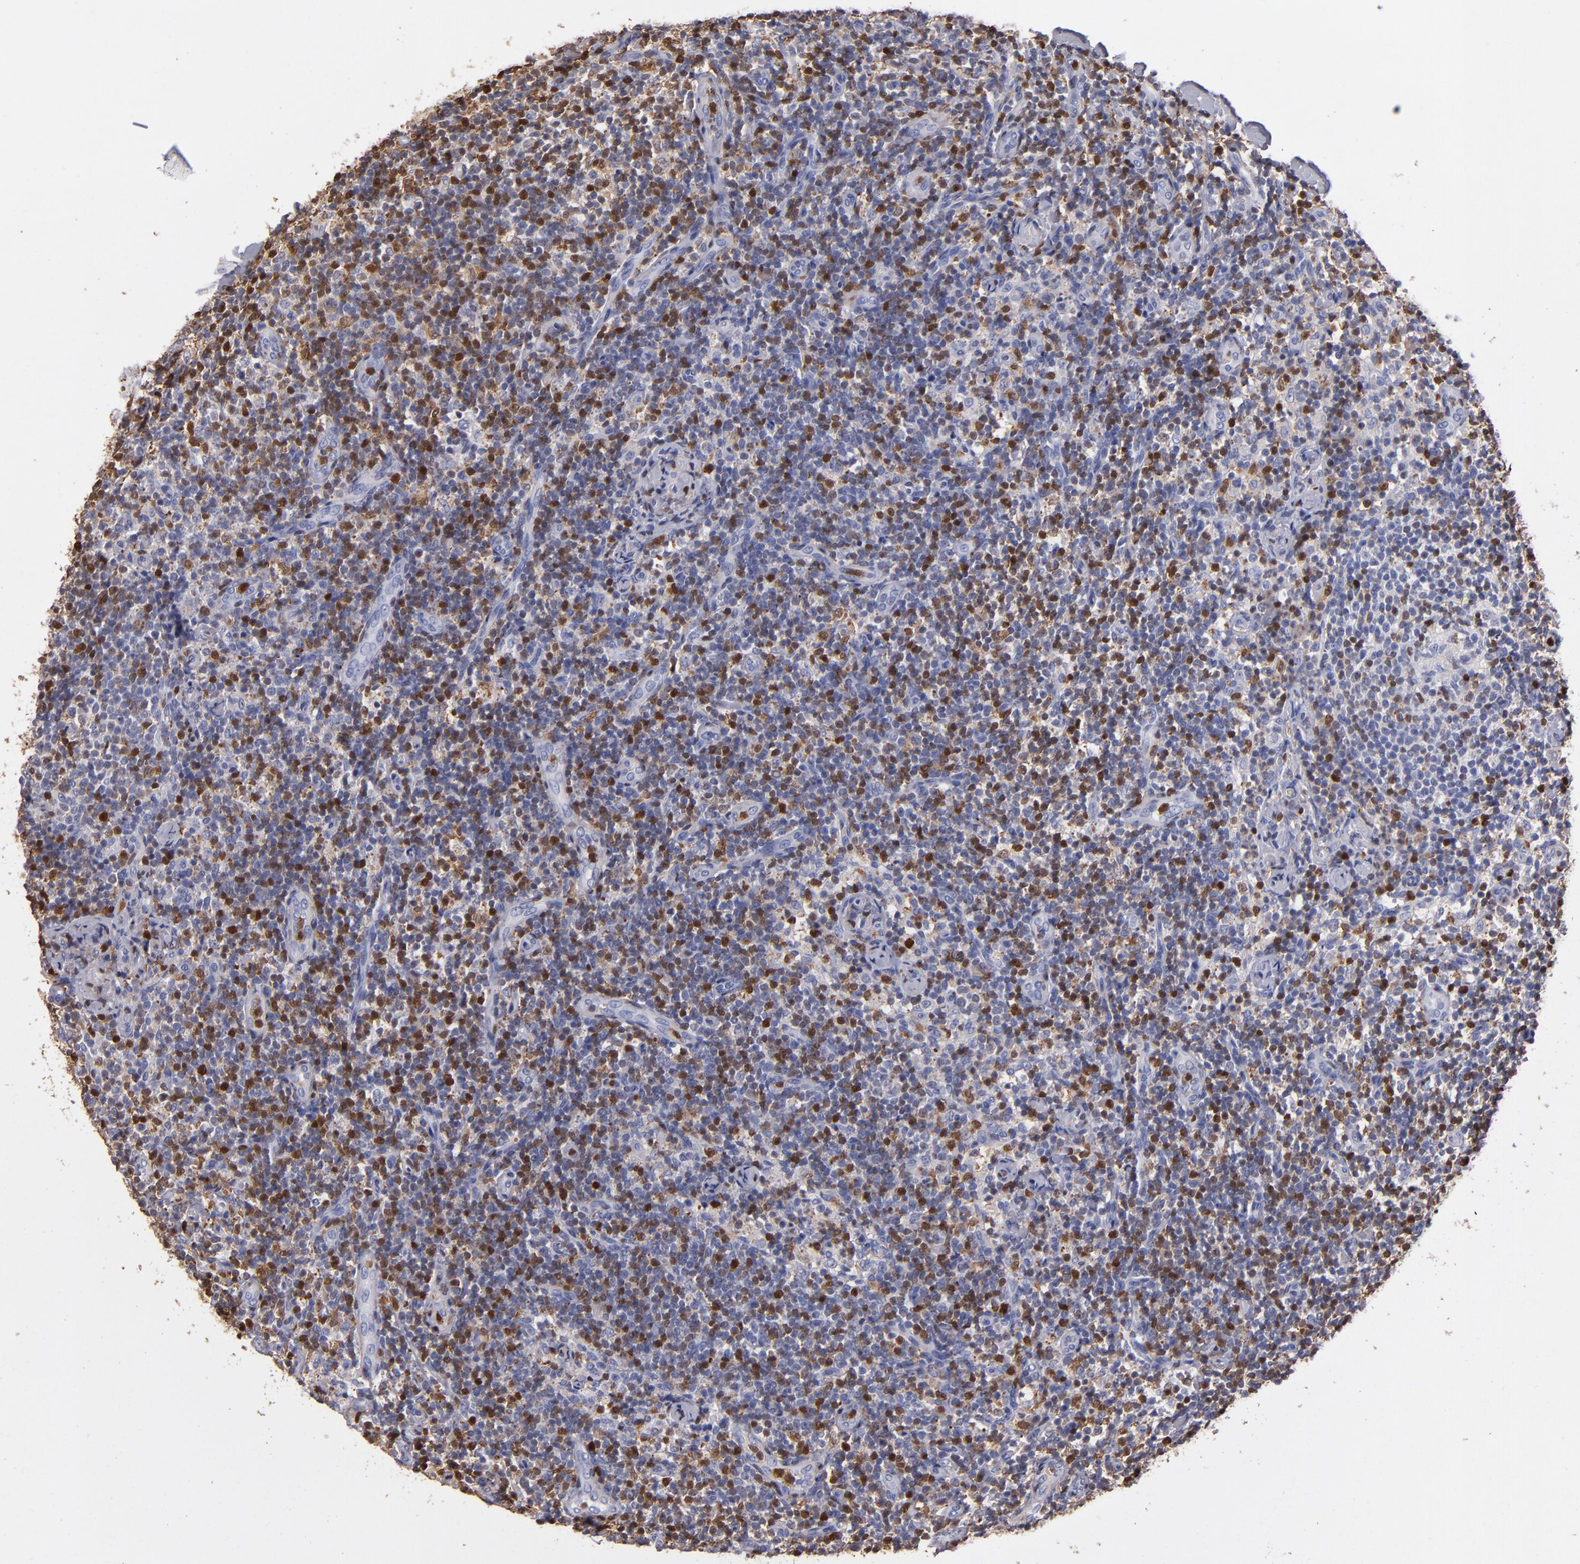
{"staining": {"intensity": "moderate", "quantity": "<25%", "location": "cytoplasmic/membranous"}, "tissue": "lymph node", "cell_type": "Germinal center cells", "image_type": "normal", "snomed": [{"axis": "morphology", "description": "Normal tissue, NOS"}, {"axis": "morphology", "description": "Inflammation, NOS"}, {"axis": "topography", "description": "Lymph node"}], "caption": "Moderate cytoplasmic/membranous protein expression is seen in about <25% of germinal center cells in lymph node. Using DAB (brown) and hematoxylin (blue) stains, captured at high magnification using brightfield microscopy.", "gene": "S100A4", "patient": {"sex": "male", "age": 46}}